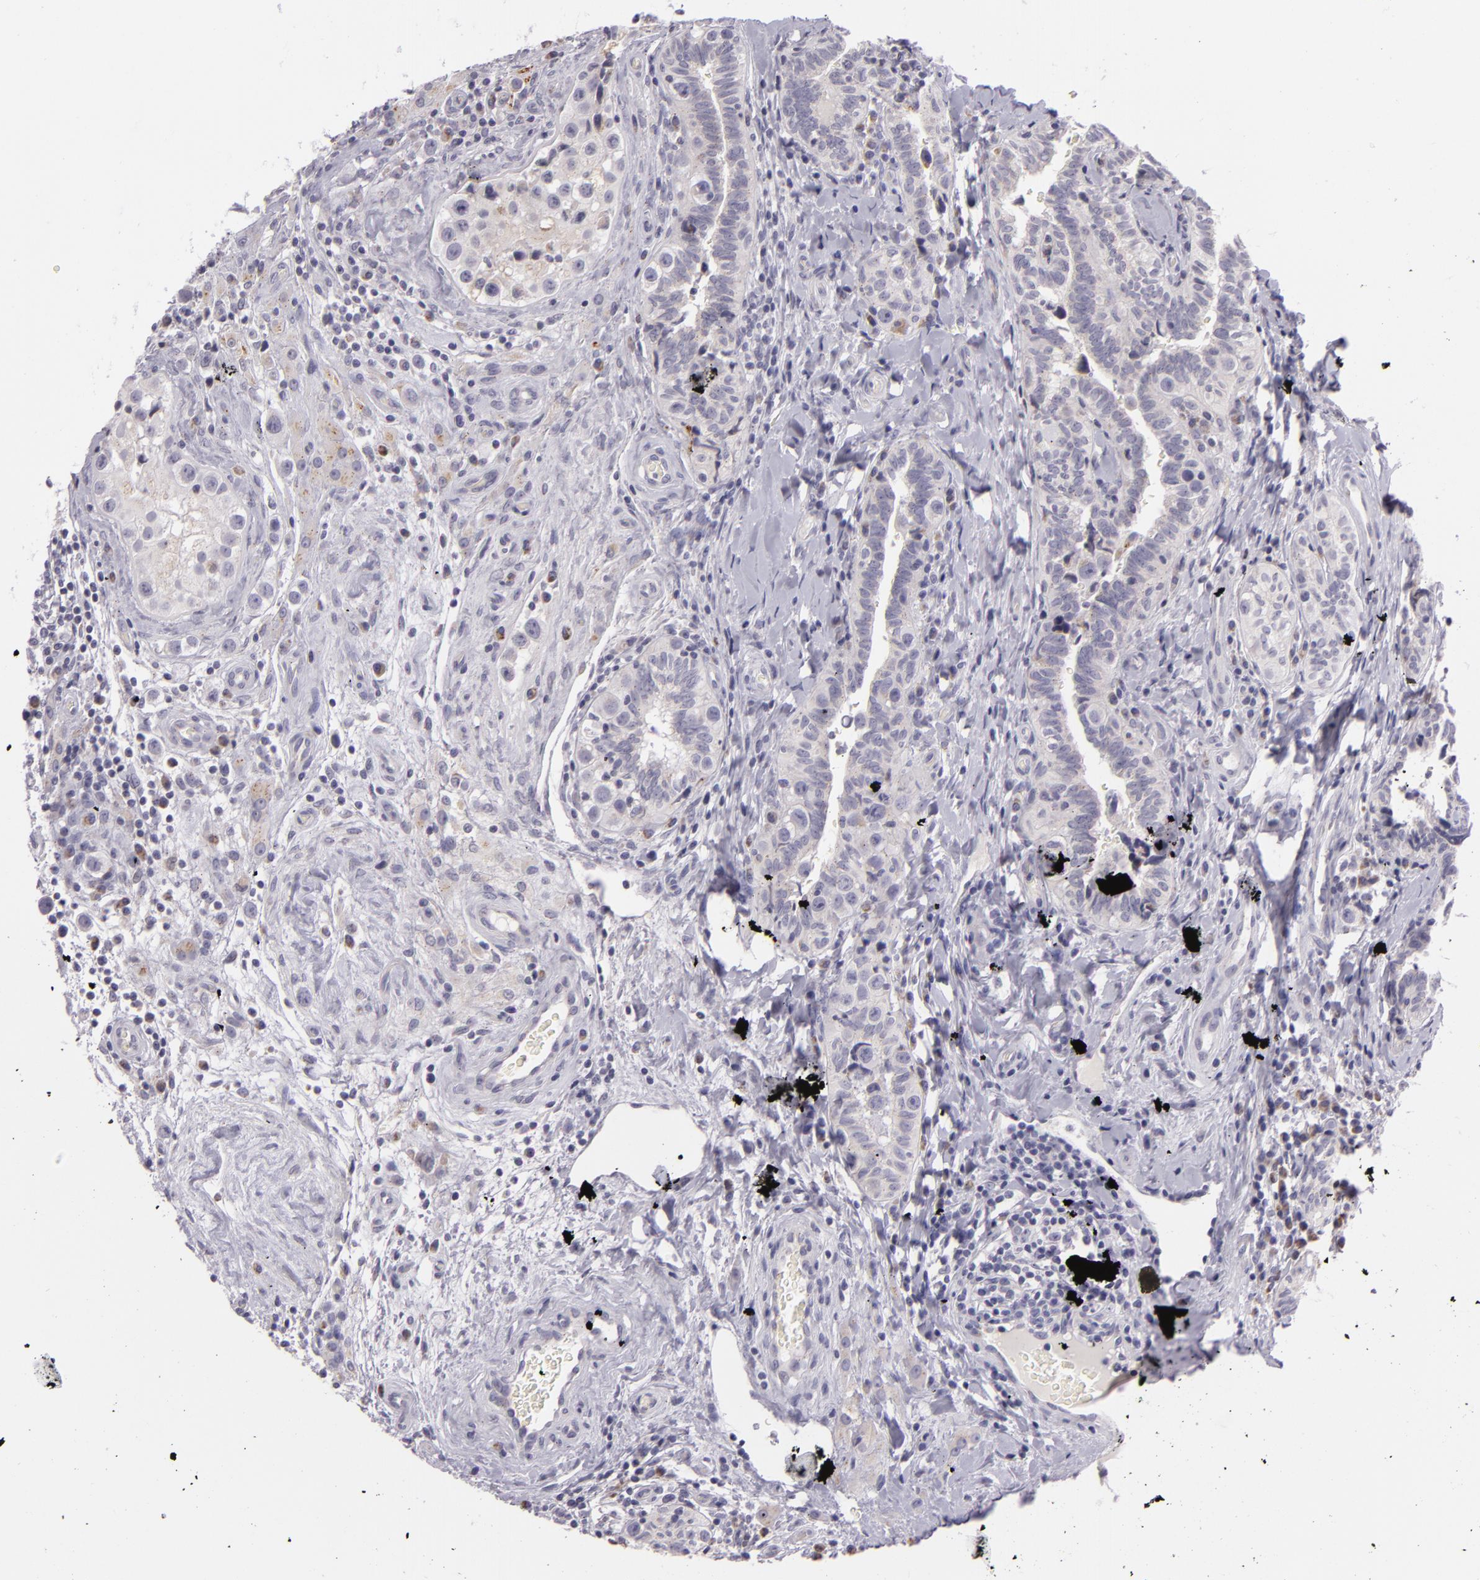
{"staining": {"intensity": "negative", "quantity": "none", "location": "none"}, "tissue": "testis cancer", "cell_type": "Tumor cells", "image_type": "cancer", "snomed": [{"axis": "morphology", "description": "Seminoma, NOS"}, {"axis": "topography", "description": "Testis"}], "caption": "Protein analysis of testis seminoma reveals no significant expression in tumor cells.", "gene": "CILK1", "patient": {"sex": "male", "age": 32}}